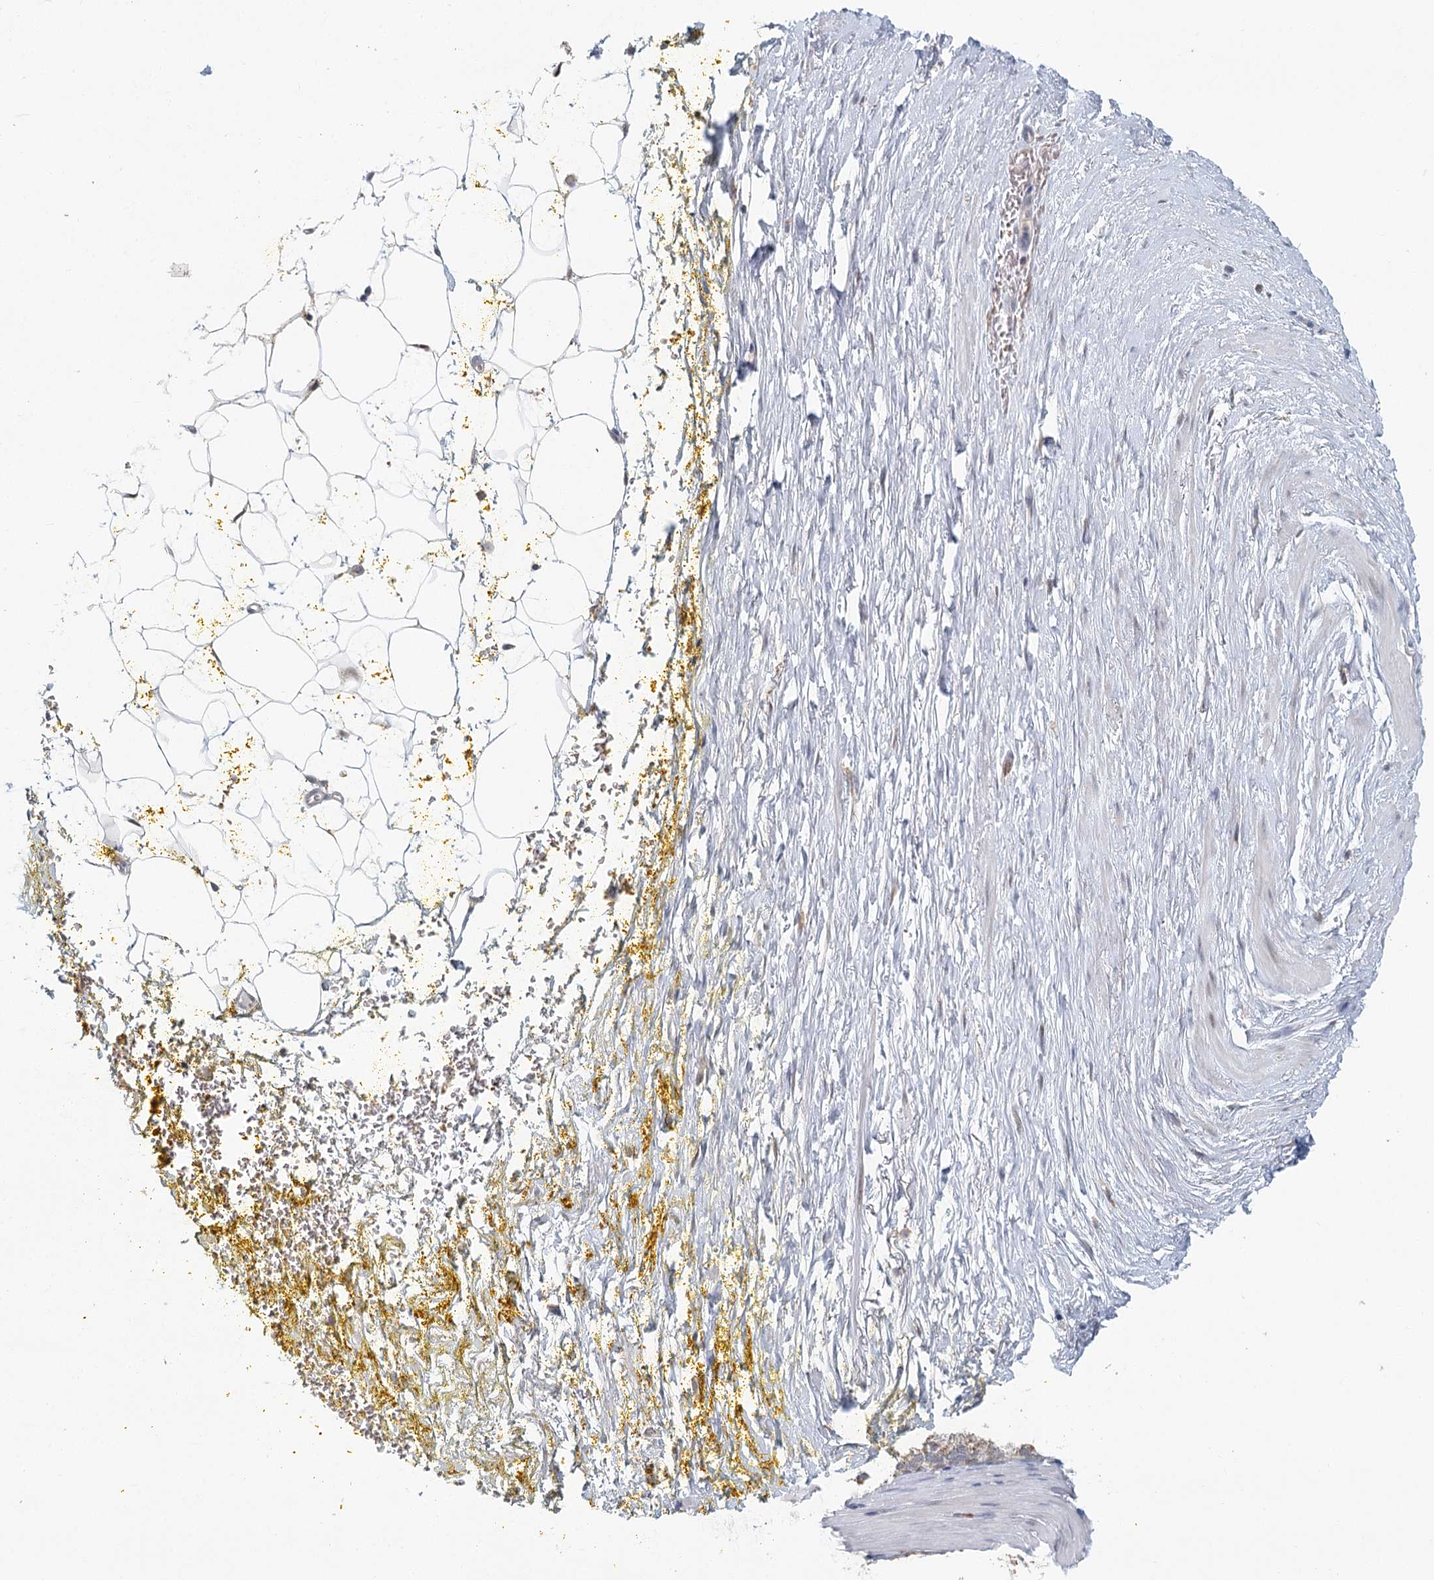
{"staining": {"intensity": "weak", "quantity": "25%-75%", "location": "cytoplasmic/membranous"}, "tissue": "adipose tissue", "cell_type": "Adipocytes", "image_type": "normal", "snomed": [{"axis": "morphology", "description": "Normal tissue, NOS"}, {"axis": "morphology", "description": "Adenocarcinoma, Low grade"}, {"axis": "topography", "description": "Prostate"}, {"axis": "topography", "description": "Peripheral nerve tissue"}], "caption": "Normal adipose tissue was stained to show a protein in brown. There is low levels of weak cytoplasmic/membranous staining in about 25%-75% of adipocytes.", "gene": "ADK", "patient": {"sex": "male", "age": 63}}